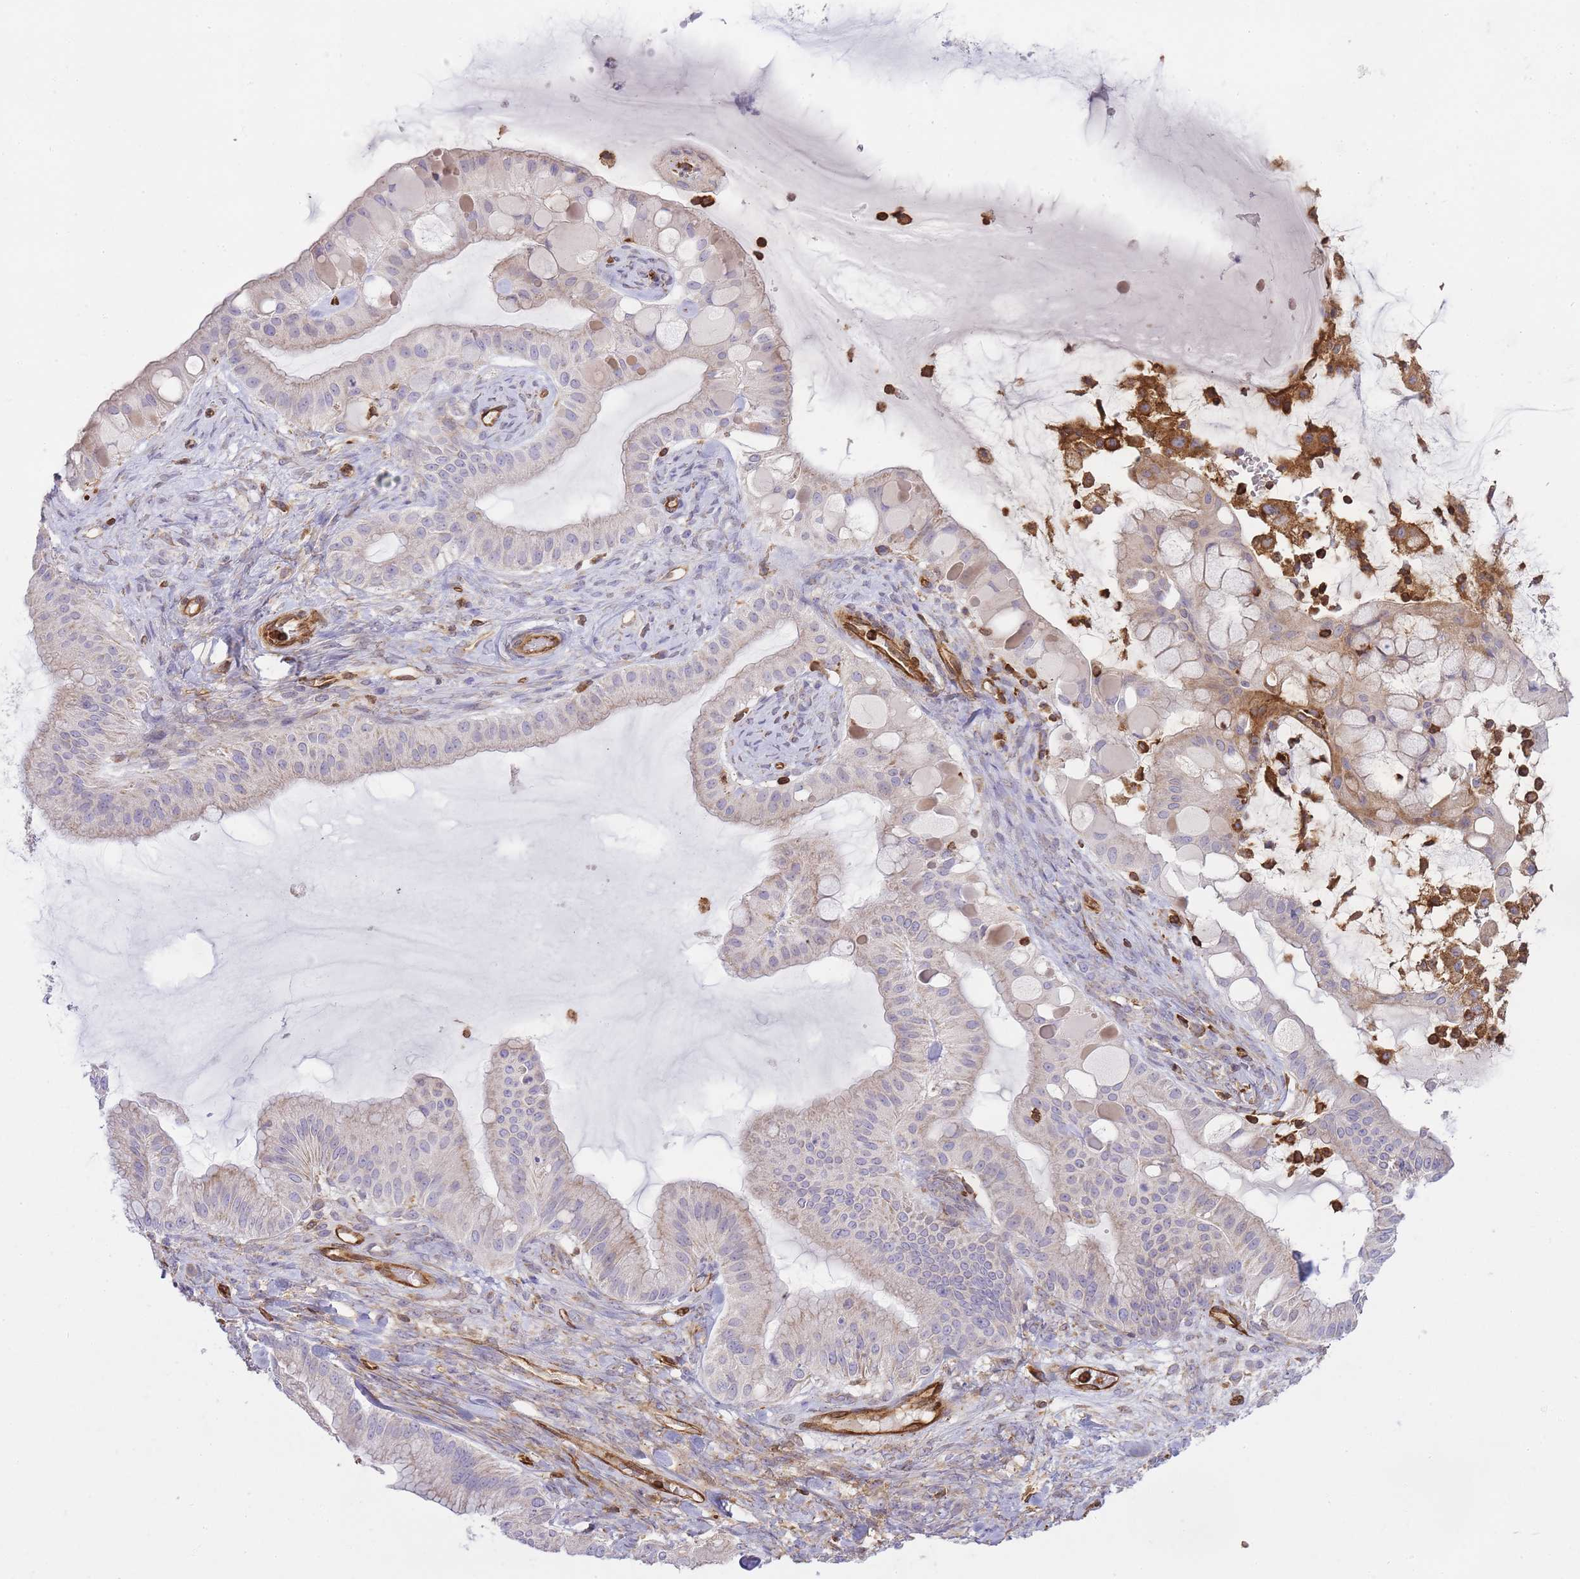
{"staining": {"intensity": "negative", "quantity": "none", "location": "none"}, "tissue": "ovarian cancer", "cell_type": "Tumor cells", "image_type": "cancer", "snomed": [{"axis": "morphology", "description": "Cystadenocarcinoma, mucinous, NOS"}, {"axis": "topography", "description": "Ovary"}], "caption": "A micrograph of human ovarian cancer is negative for staining in tumor cells.", "gene": "MSN", "patient": {"sex": "female", "age": 61}}